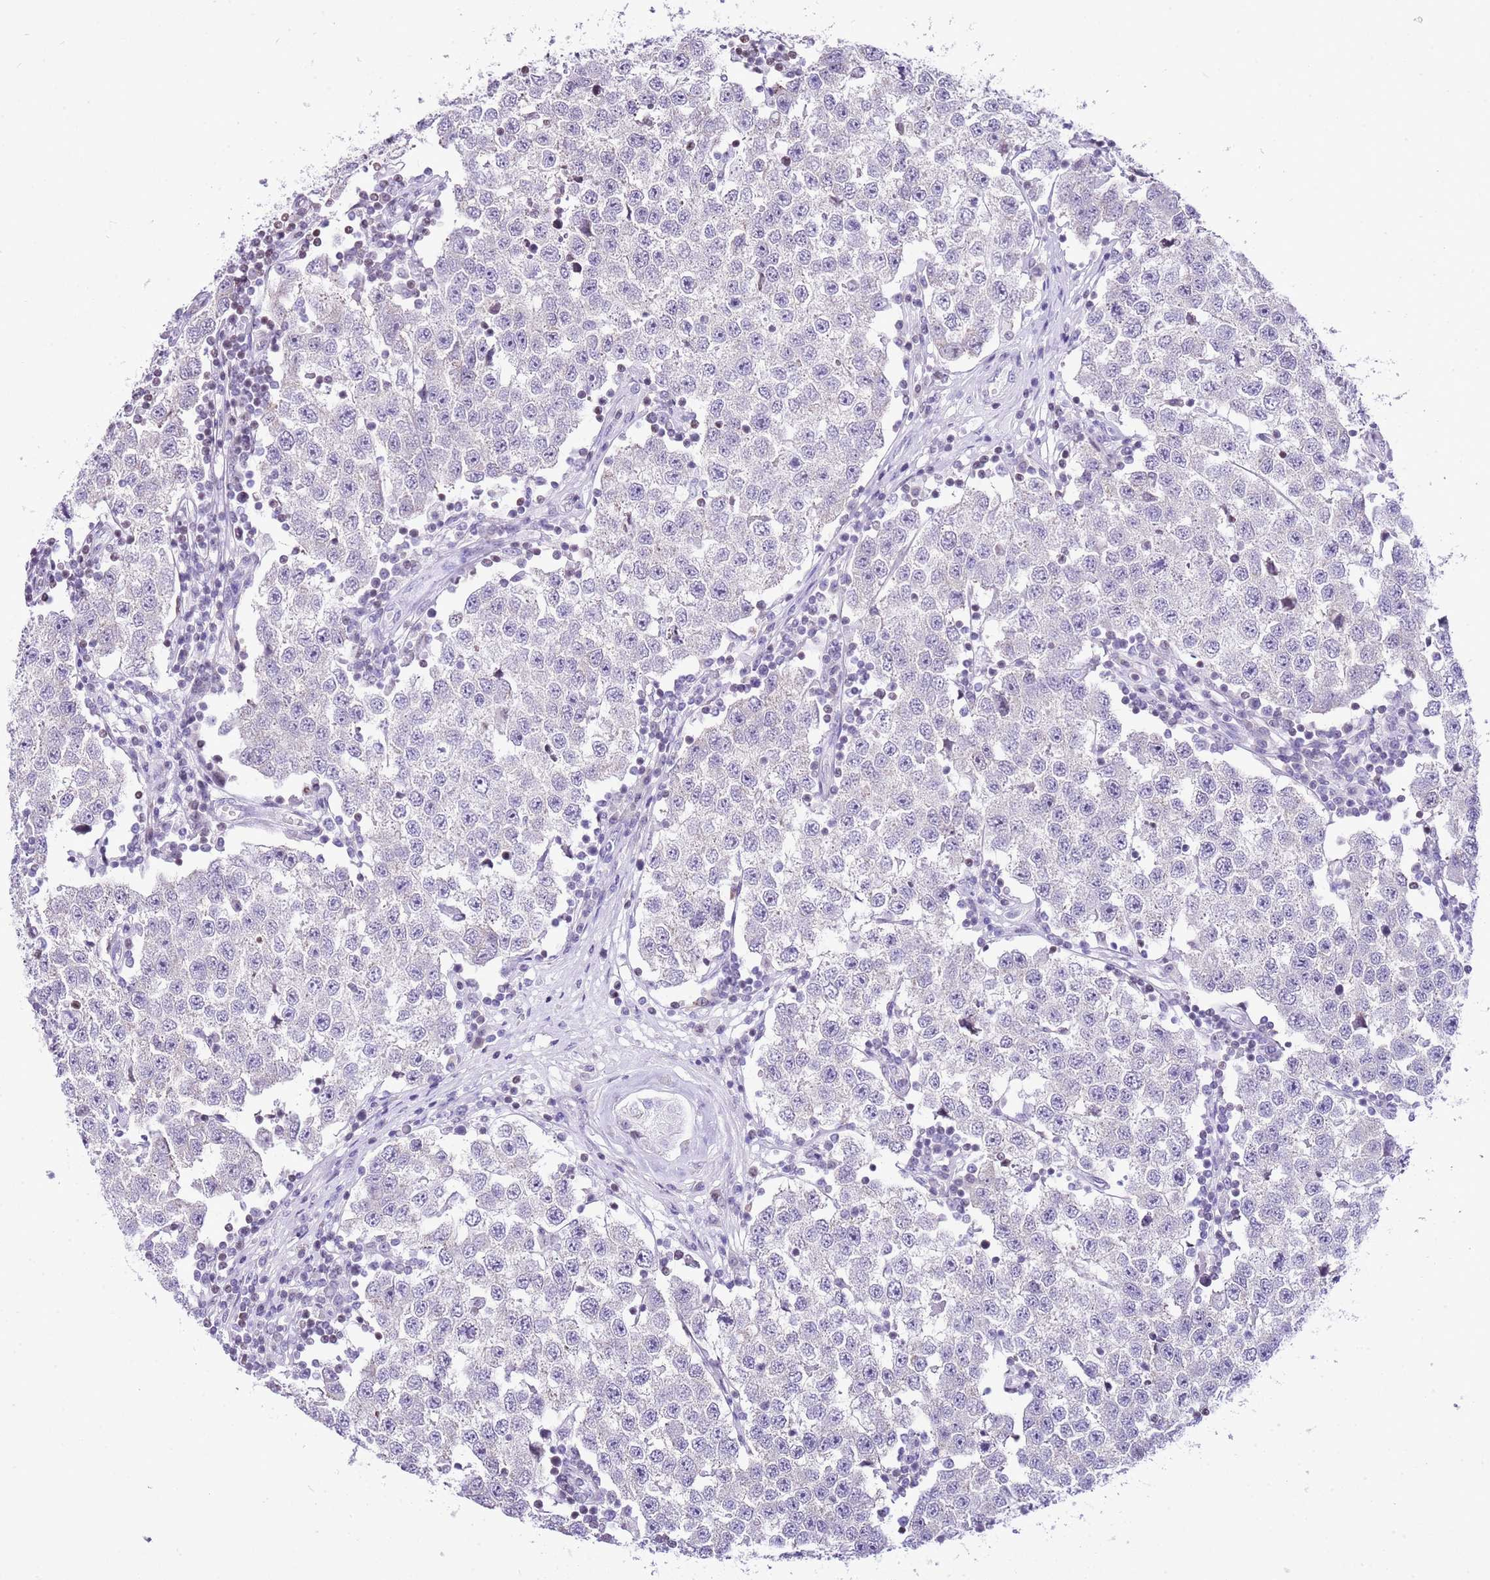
{"staining": {"intensity": "negative", "quantity": "none", "location": "none"}, "tissue": "testis cancer", "cell_type": "Tumor cells", "image_type": "cancer", "snomed": [{"axis": "morphology", "description": "Seminoma, NOS"}, {"axis": "topography", "description": "Testis"}], "caption": "DAB immunohistochemical staining of seminoma (testis) shows no significant staining in tumor cells. (Brightfield microscopy of DAB immunohistochemistry (IHC) at high magnification).", "gene": "PRR15", "patient": {"sex": "male", "age": 34}}